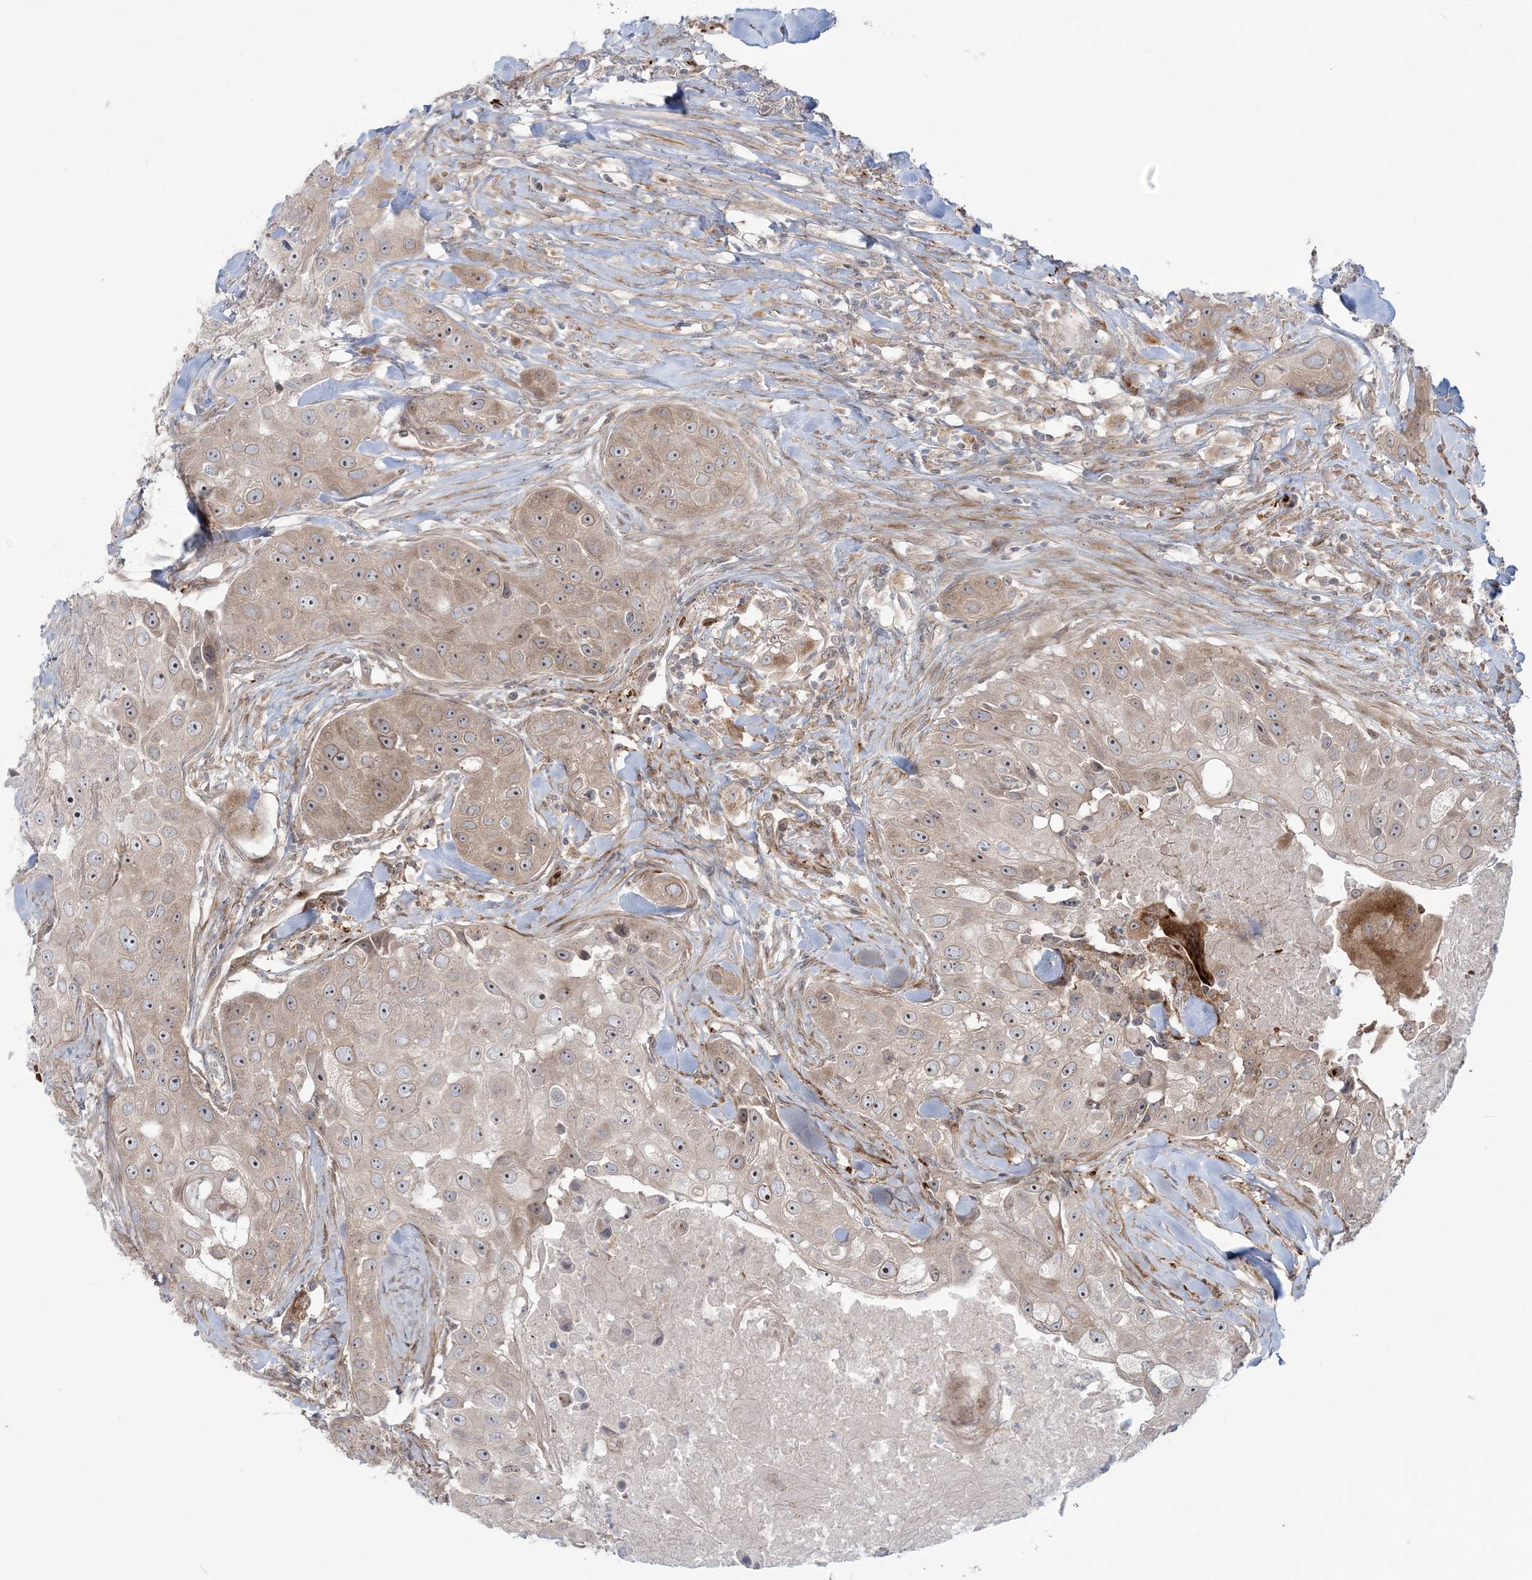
{"staining": {"intensity": "moderate", "quantity": "25%-75%", "location": "cytoplasmic/membranous,nuclear"}, "tissue": "head and neck cancer", "cell_type": "Tumor cells", "image_type": "cancer", "snomed": [{"axis": "morphology", "description": "Normal tissue, NOS"}, {"axis": "morphology", "description": "Squamous cell carcinoma, NOS"}, {"axis": "topography", "description": "Skeletal muscle"}, {"axis": "topography", "description": "Head-Neck"}], "caption": "Immunohistochemistry (IHC) of squamous cell carcinoma (head and neck) shows medium levels of moderate cytoplasmic/membranous and nuclear expression in approximately 25%-75% of tumor cells.", "gene": "NUDT9", "patient": {"sex": "male", "age": 51}}